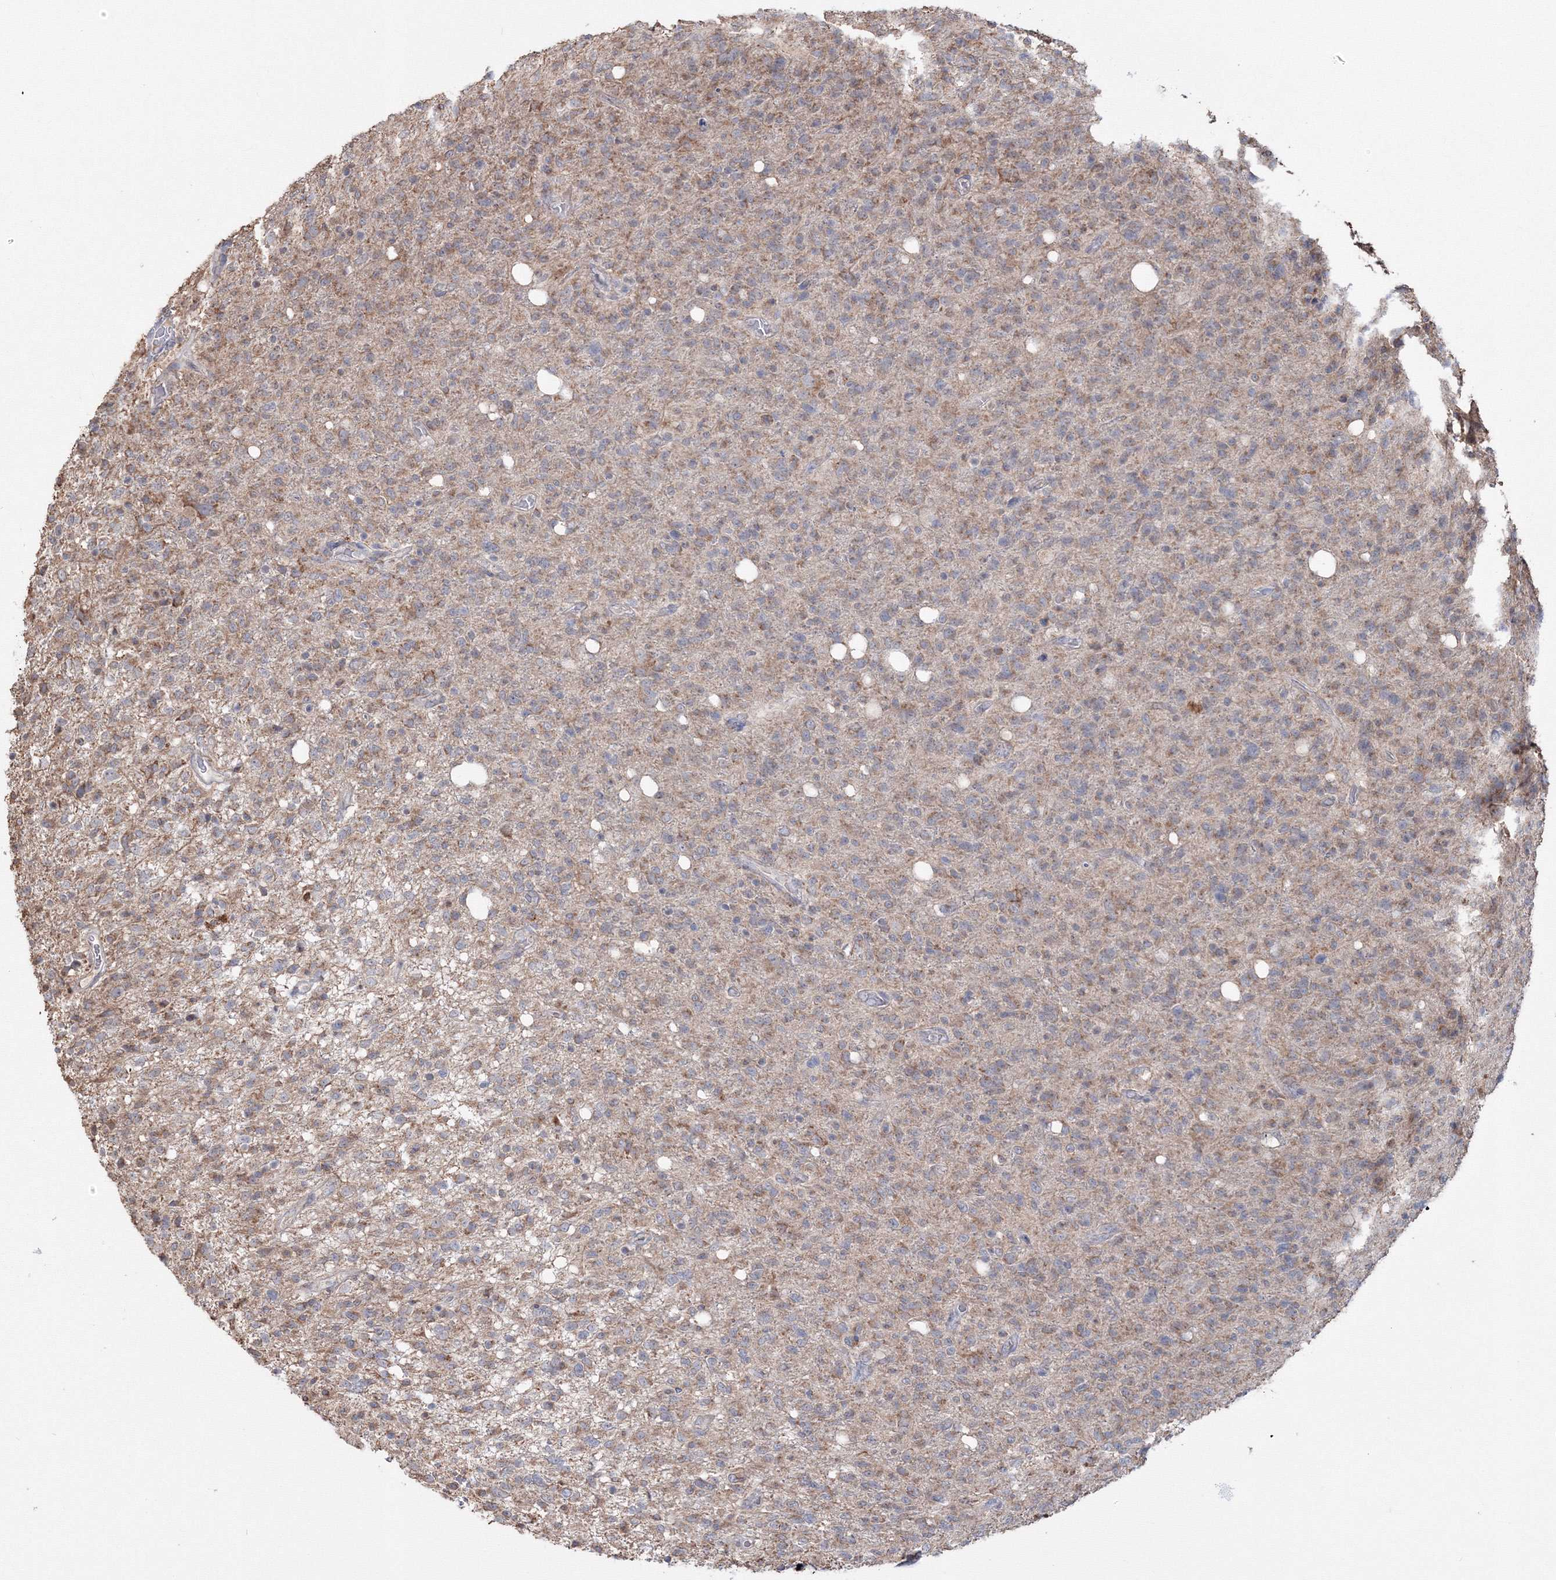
{"staining": {"intensity": "weak", "quantity": "<25%", "location": "cytoplasmic/membranous"}, "tissue": "glioma", "cell_type": "Tumor cells", "image_type": "cancer", "snomed": [{"axis": "morphology", "description": "Glioma, malignant, High grade"}, {"axis": "topography", "description": "Brain"}], "caption": "This is a histopathology image of immunohistochemistry (IHC) staining of malignant glioma (high-grade), which shows no expression in tumor cells.", "gene": "PEX13", "patient": {"sex": "female", "age": 57}}